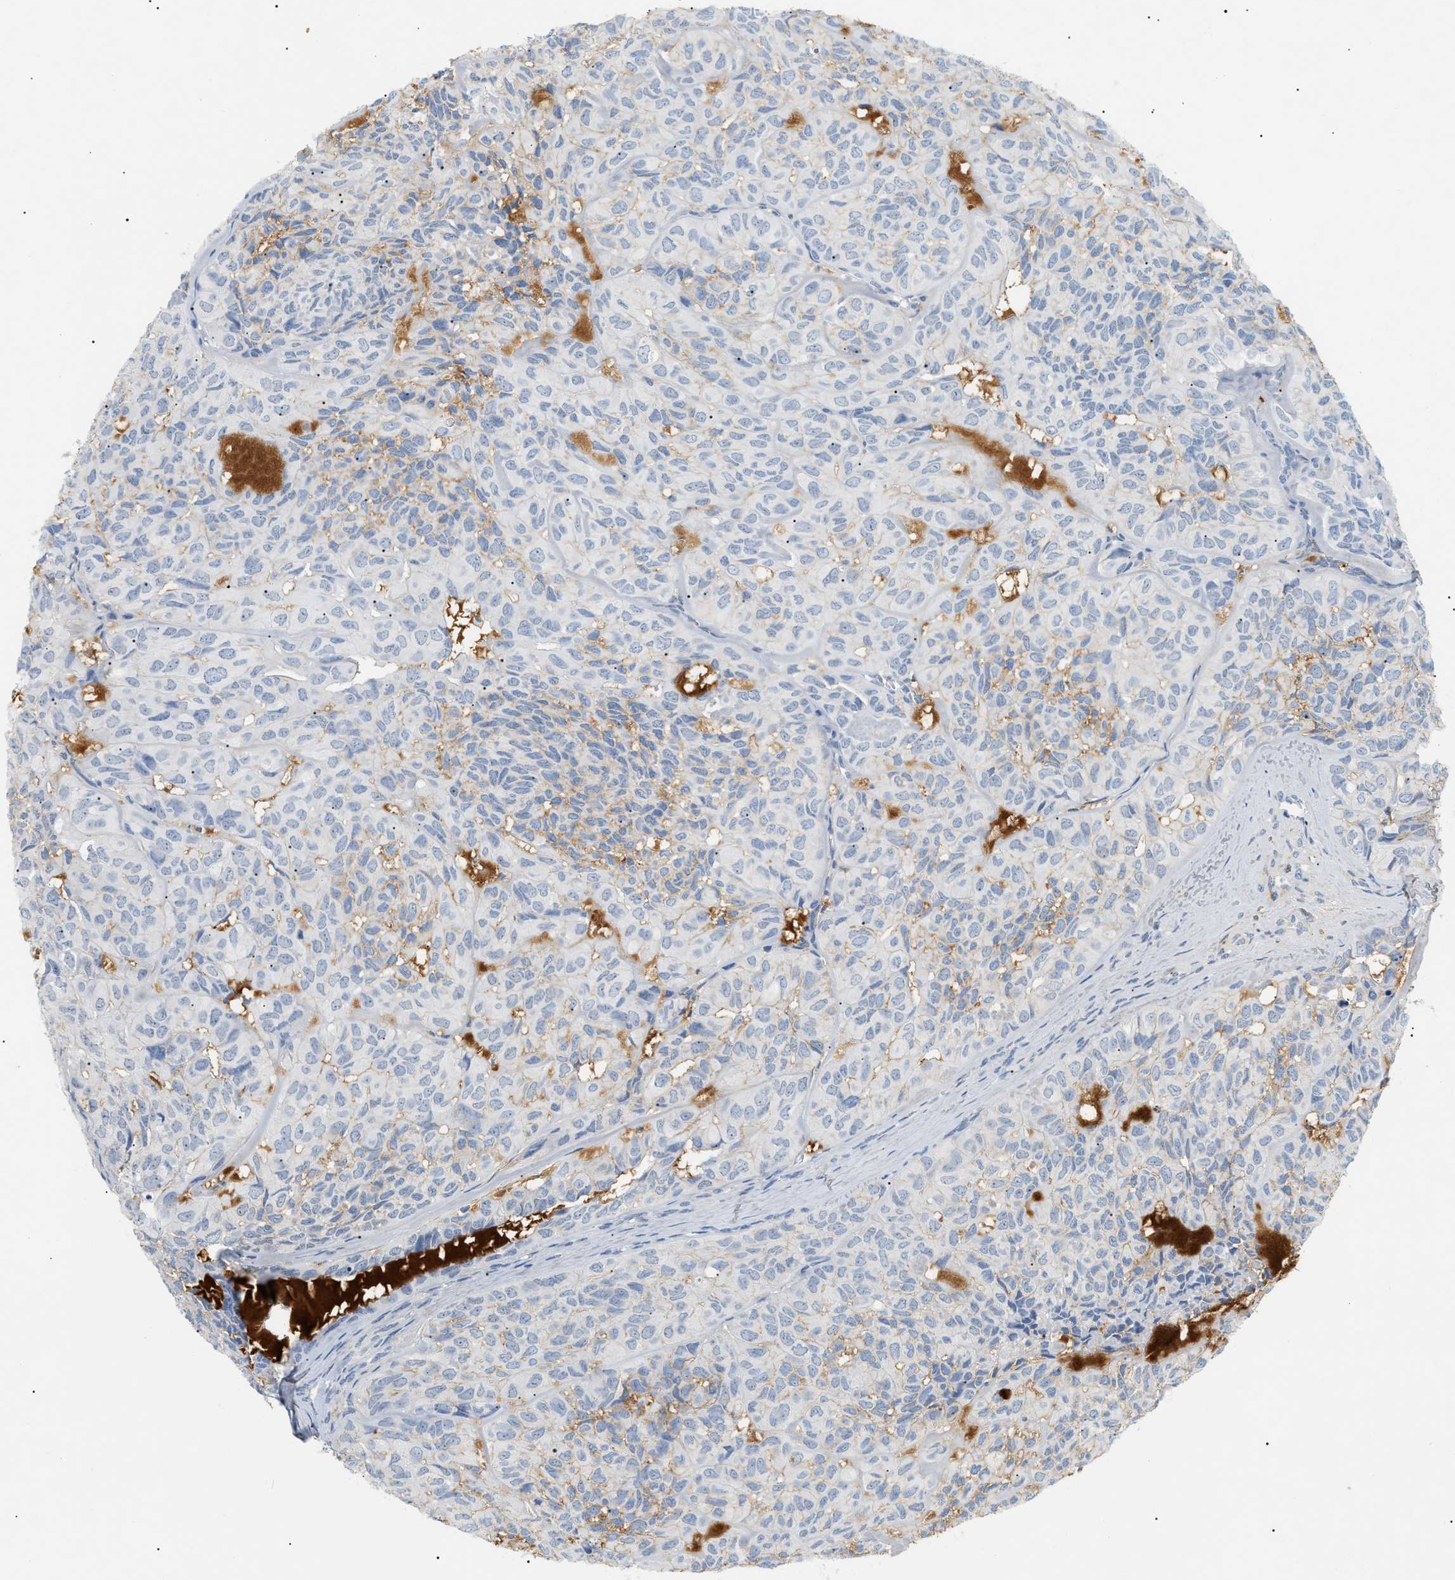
{"staining": {"intensity": "negative", "quantity": "none", "location": "none"}, "tissue": "head and neck cancer", "cell_type": "Tumor cells", "image_type": "cancer", "snomed": [{"axis": "morphology", "description": "Adenocarcinoma, NOS"}, {"axis": "topography", "description": "Salivary gland, NOS"}, {"axis": "topography", "description": "Head-Neck"}], "caption": "Immunohistochemistry histopathology image of human adenocarcinoma (head and neck) stained for a protein (brown), which reveals no positivity in tumor cells.", "gene": "CFH", "patient": {"sex": "female", "age": 76}}